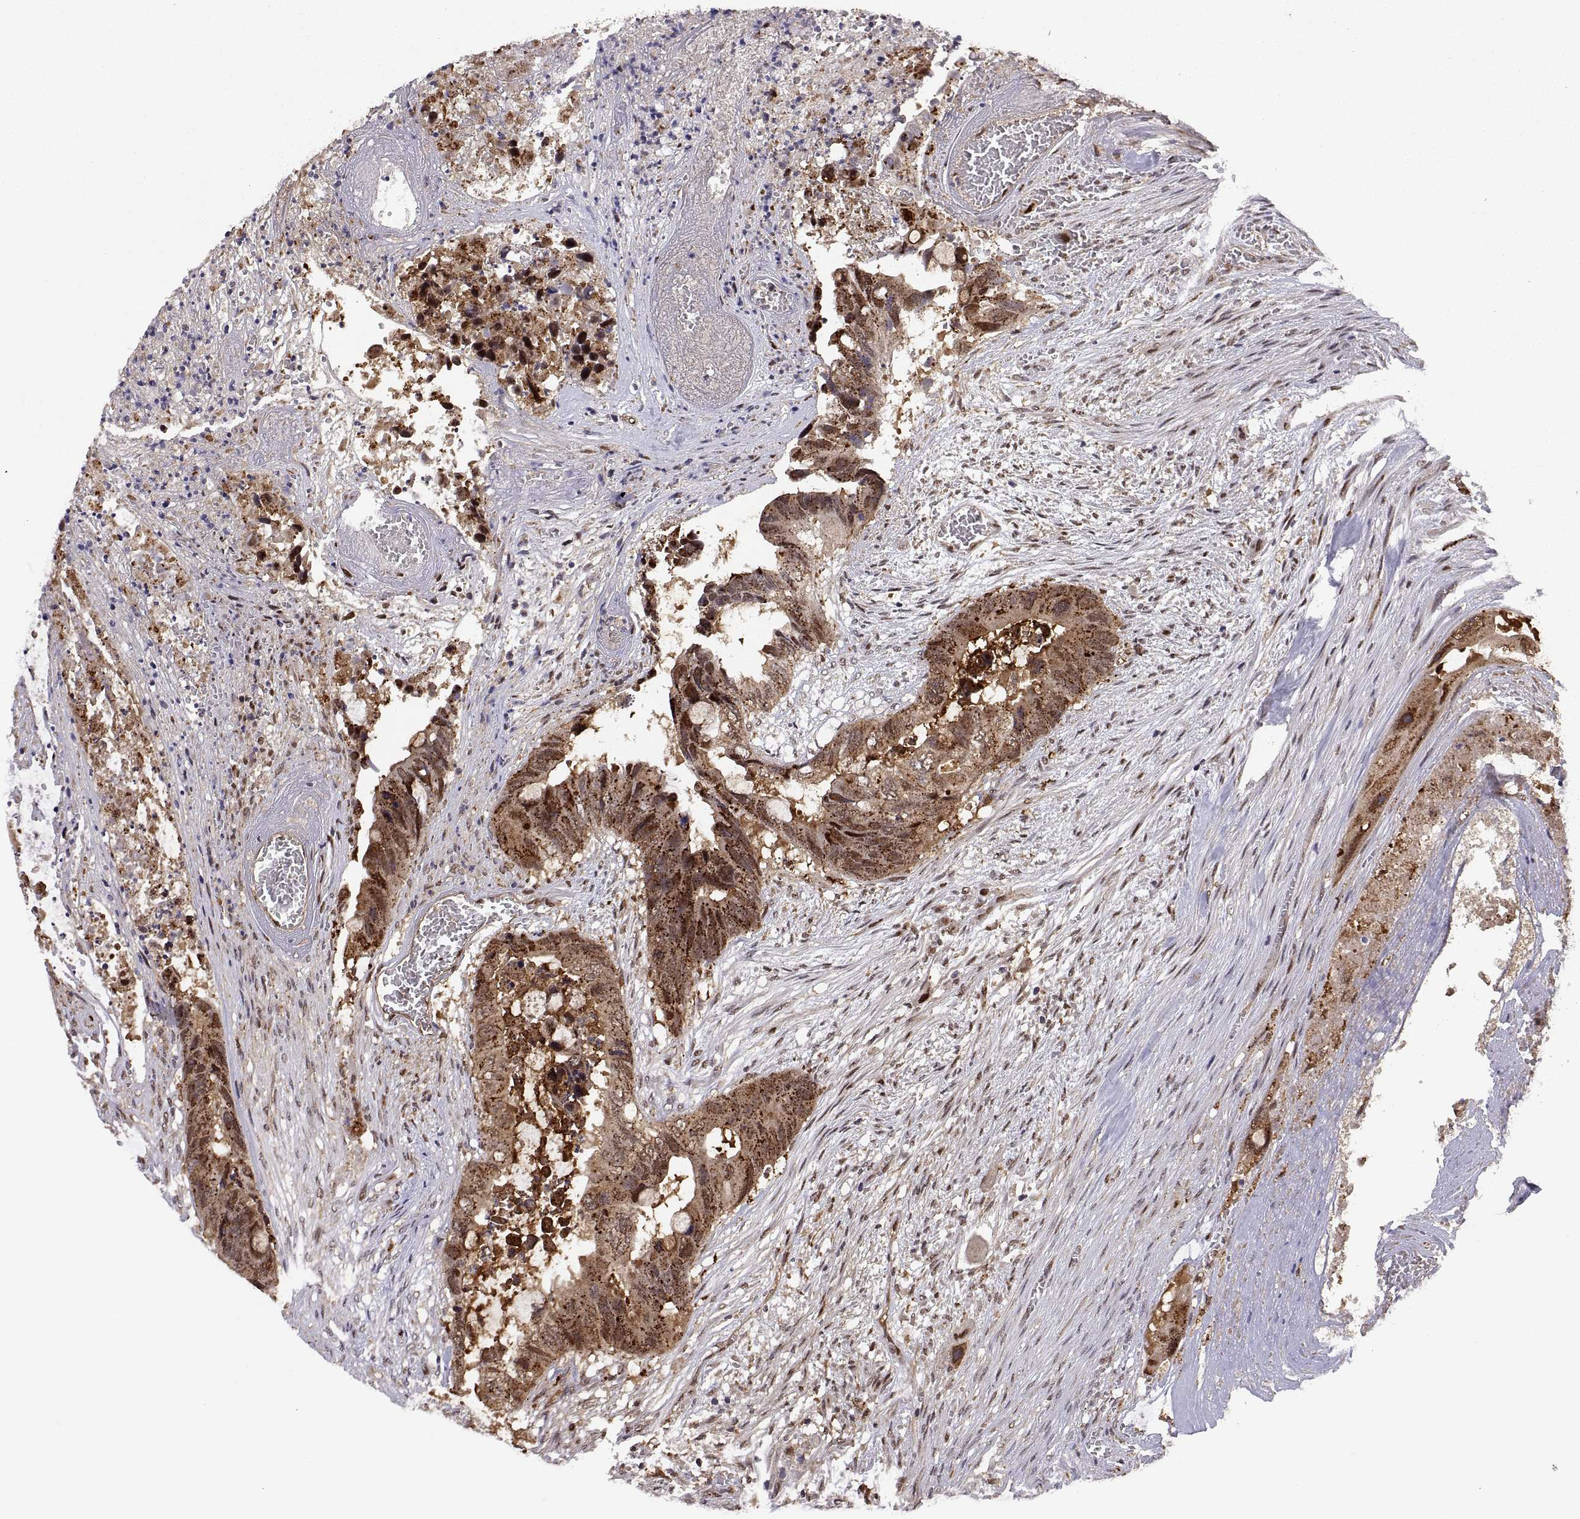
{"staining": {"intensity": "moderate", "quantity": ">75%", "location": "cytoplasmic/membranous"}, "tissue": "colorectal cancer", "cell_type": "Tumor cells", "image_type": "cancer", "snomed": [{"axis": "morphology", "description": "Adenocarcinoma, NOS"}, {"axis": "topography", "description": "Rectum"}], "caption": "An image showing moderate cytoplasmic/membranous positivity in approximately >75% of tumor cells in colorectal cancer, as visualized by brown immunohistochemical staining.", "gene": "PSMC2", "patient": {"sex": "male", "age": 63}}